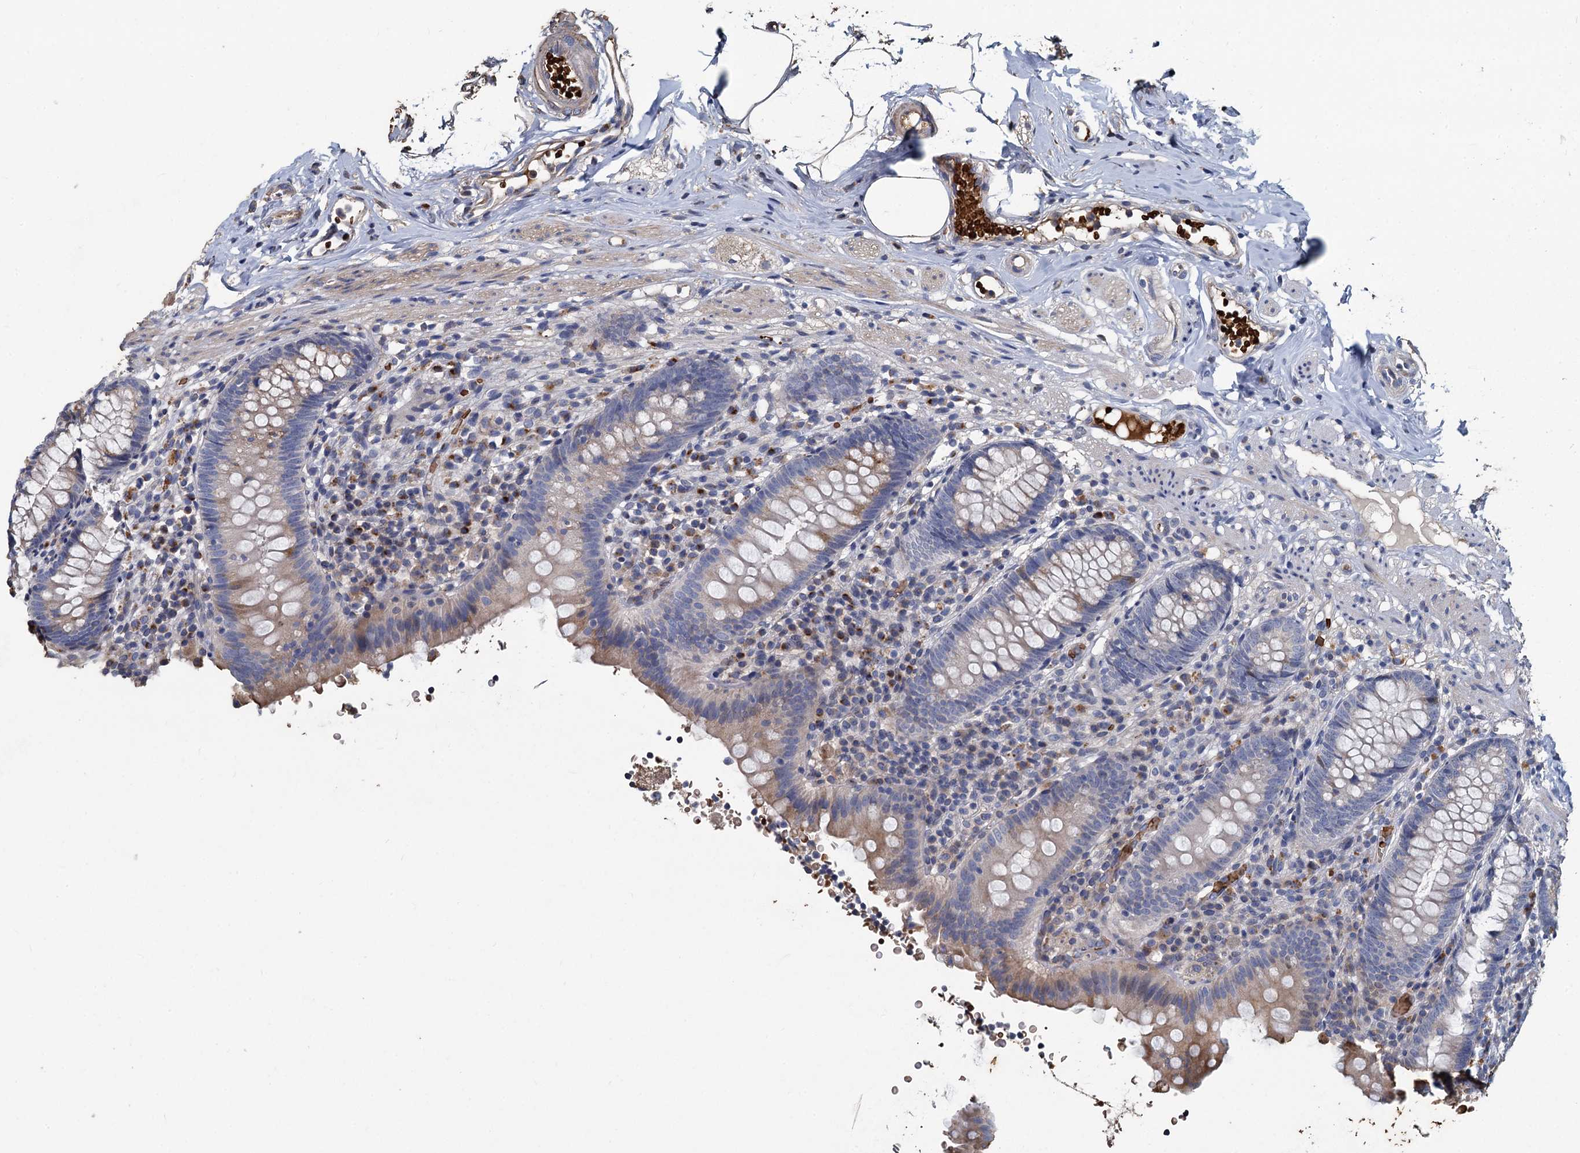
{"staining": {"intensity": "moderate", "quantity": "<25%", "location": "cytoplasmic/membranous"}, "tissue": "appendix", "cell_type": "Glandular cells", "image_type": "normal", "snomed": [{"axis": "morphology", "description": "Normal tissue, NOS"}, {"axis": "topography", "description": "Appendix"}], "caption": "Benign appendix shows moderate cytoplasmic/membranous positivity in approximately <25% of glandular cells, visualized by immunohistochemistry. (DAB = brown stain, brightfield microscopy at high magnification).", "gene": "TCTN2", "patient": {"sex": "male", "age": 55}}